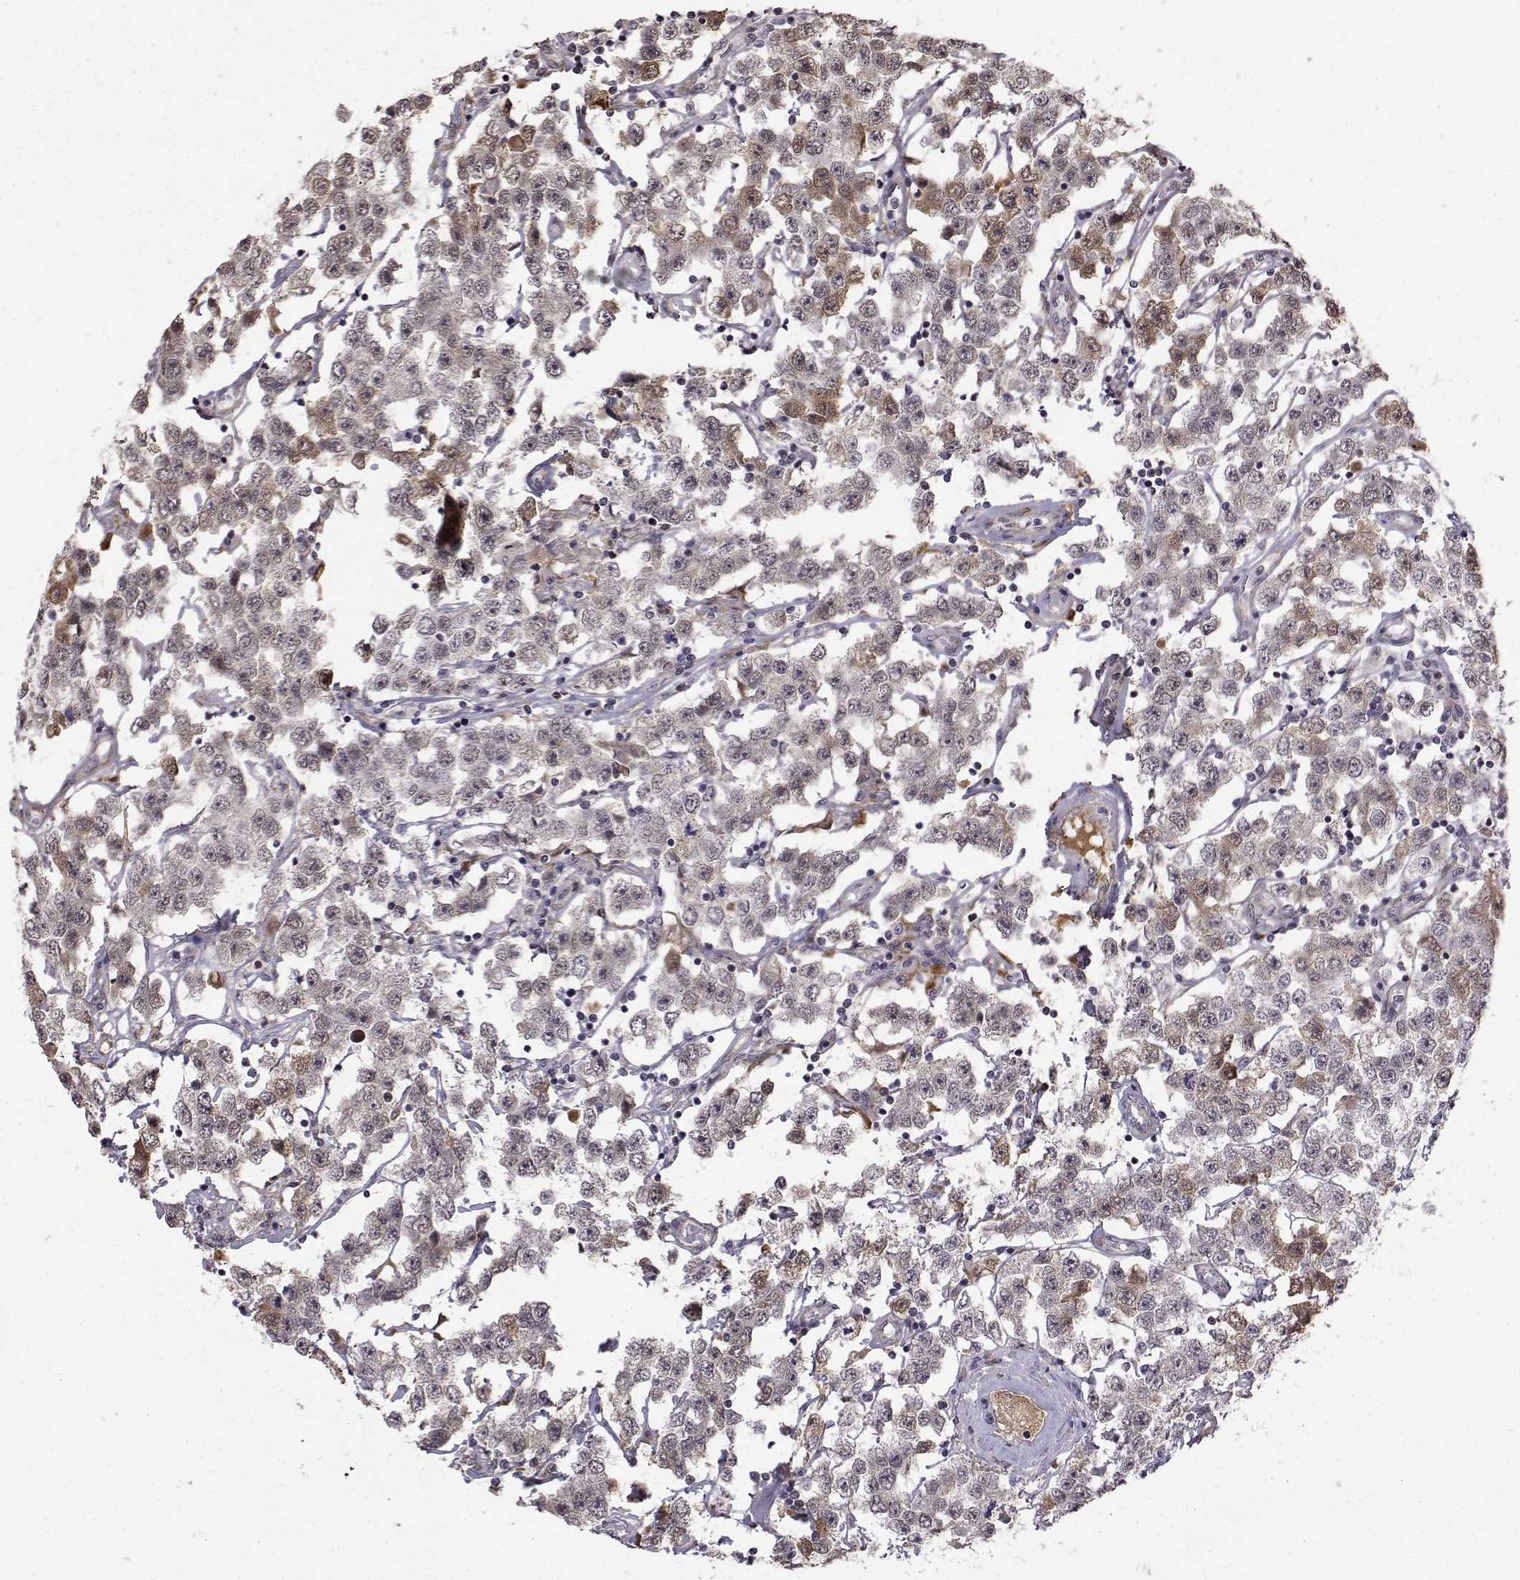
{"staining": {"intensity": "negative", "quantity": "none", "location": "none"}, "tissue": "testis cancer", "cell_type": "Tumor cells", "image_type": "cancer", "snomed": [{"axis": "morphology", "description": "Seminoma, NOS"}, {"axis": "topography", "description": "Testis"}], "caption": "DAB (3,3'-diaminobenzidine) immunohistochemical staining of seminoma (testis) exhibits no significant staining in tumor cells.", "gene": "ITGA7", "patient": {"sex": "male", "age": 52}}